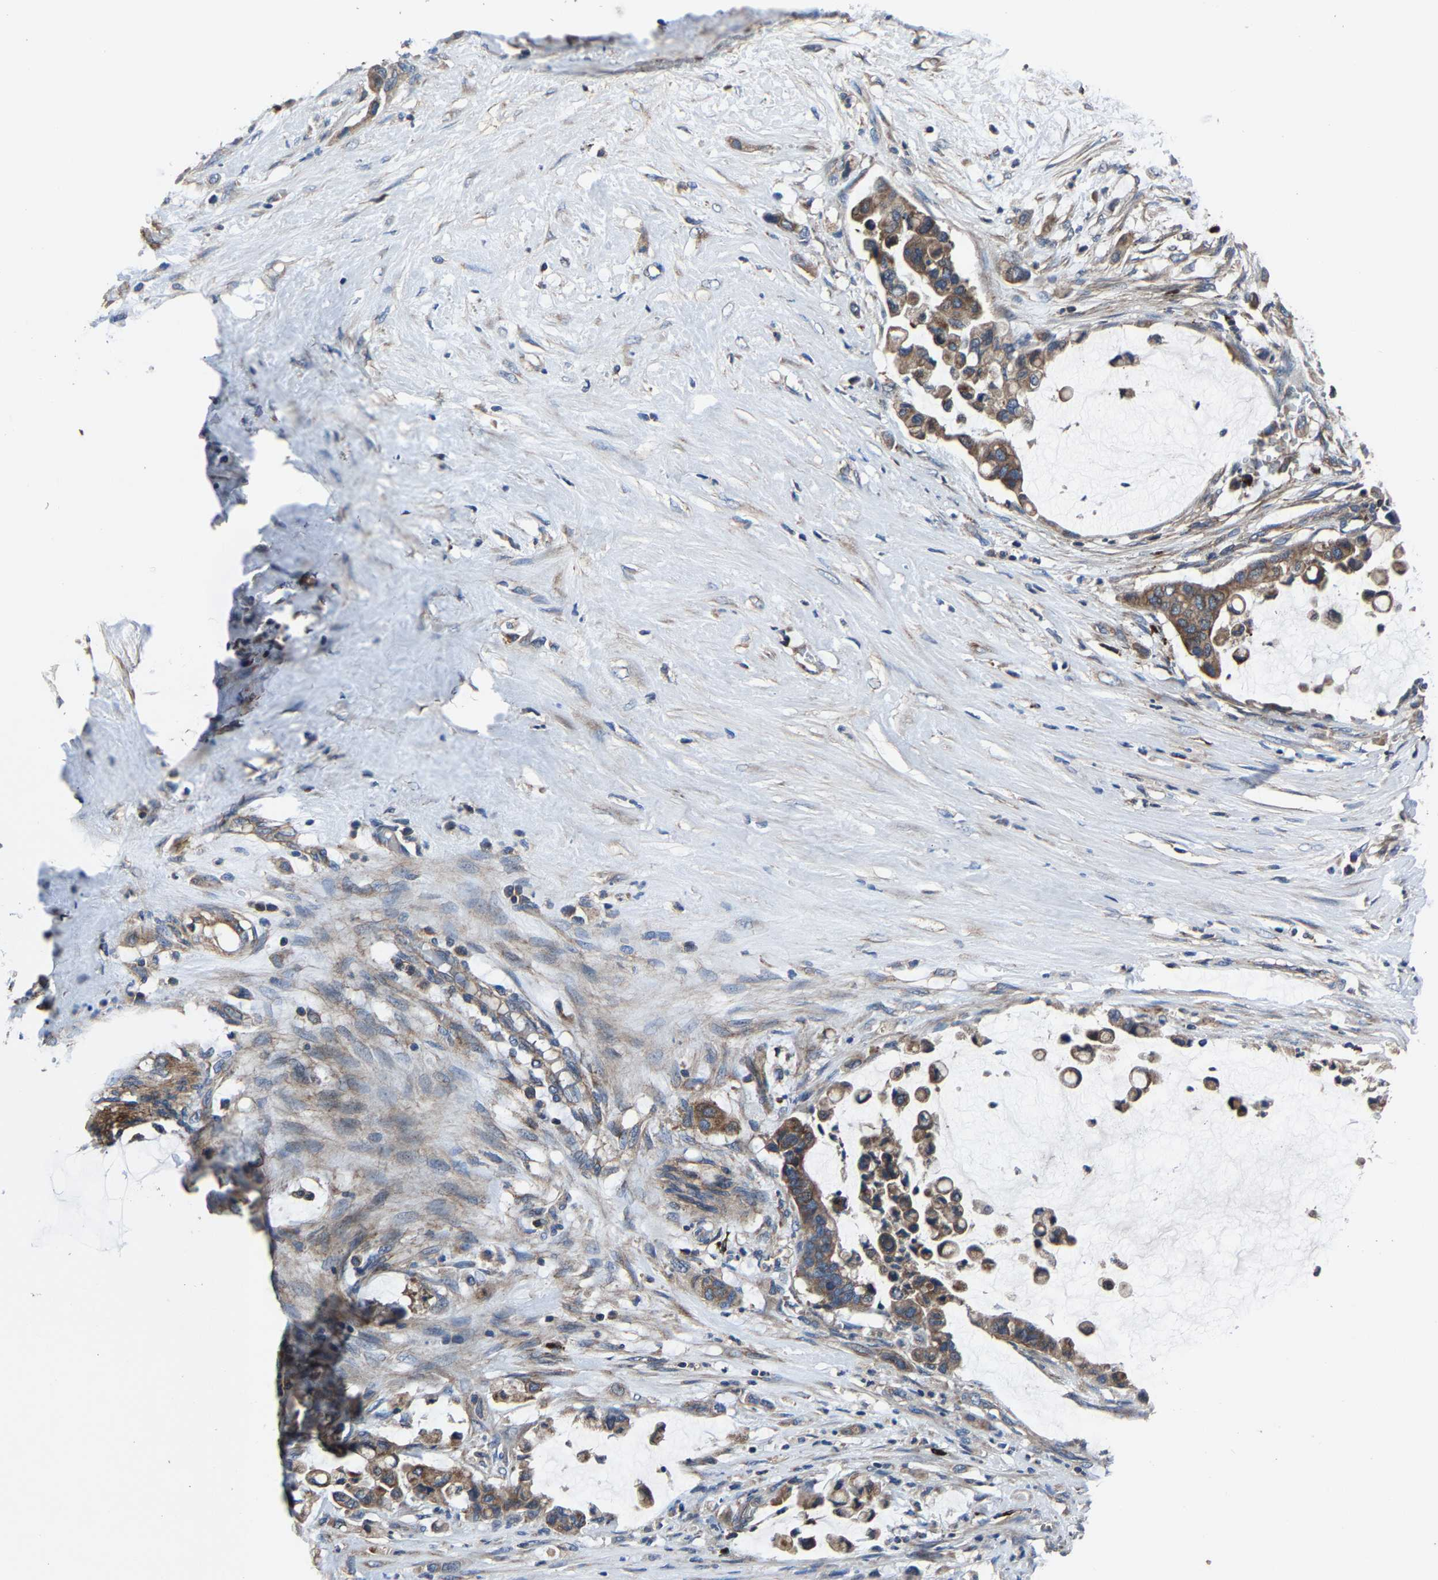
{"staining": {"intensity": "moderate", "quantity": ">75%", "location": "cytoplasmic/membranous"}, "tissue": "pancreatic cancer", "cell_type": "Tumor cells", "image_type": "cancer", "snomed": [{"axis": "morphology", "description": "Adenocarcinoma, NOS"}, {"axis": "topography", "description": "Pancreas"}], "caption": "Immunohistochemical staining of human pancreatic cancer (adenocarcinoma) reveals moderate cytoplasmic/membranous protein expression in about >75% of tumor cells. Nuclei are stained in blue.", "gene": "KIAA1958", "patient": {"sex": "male", "age": 41}}